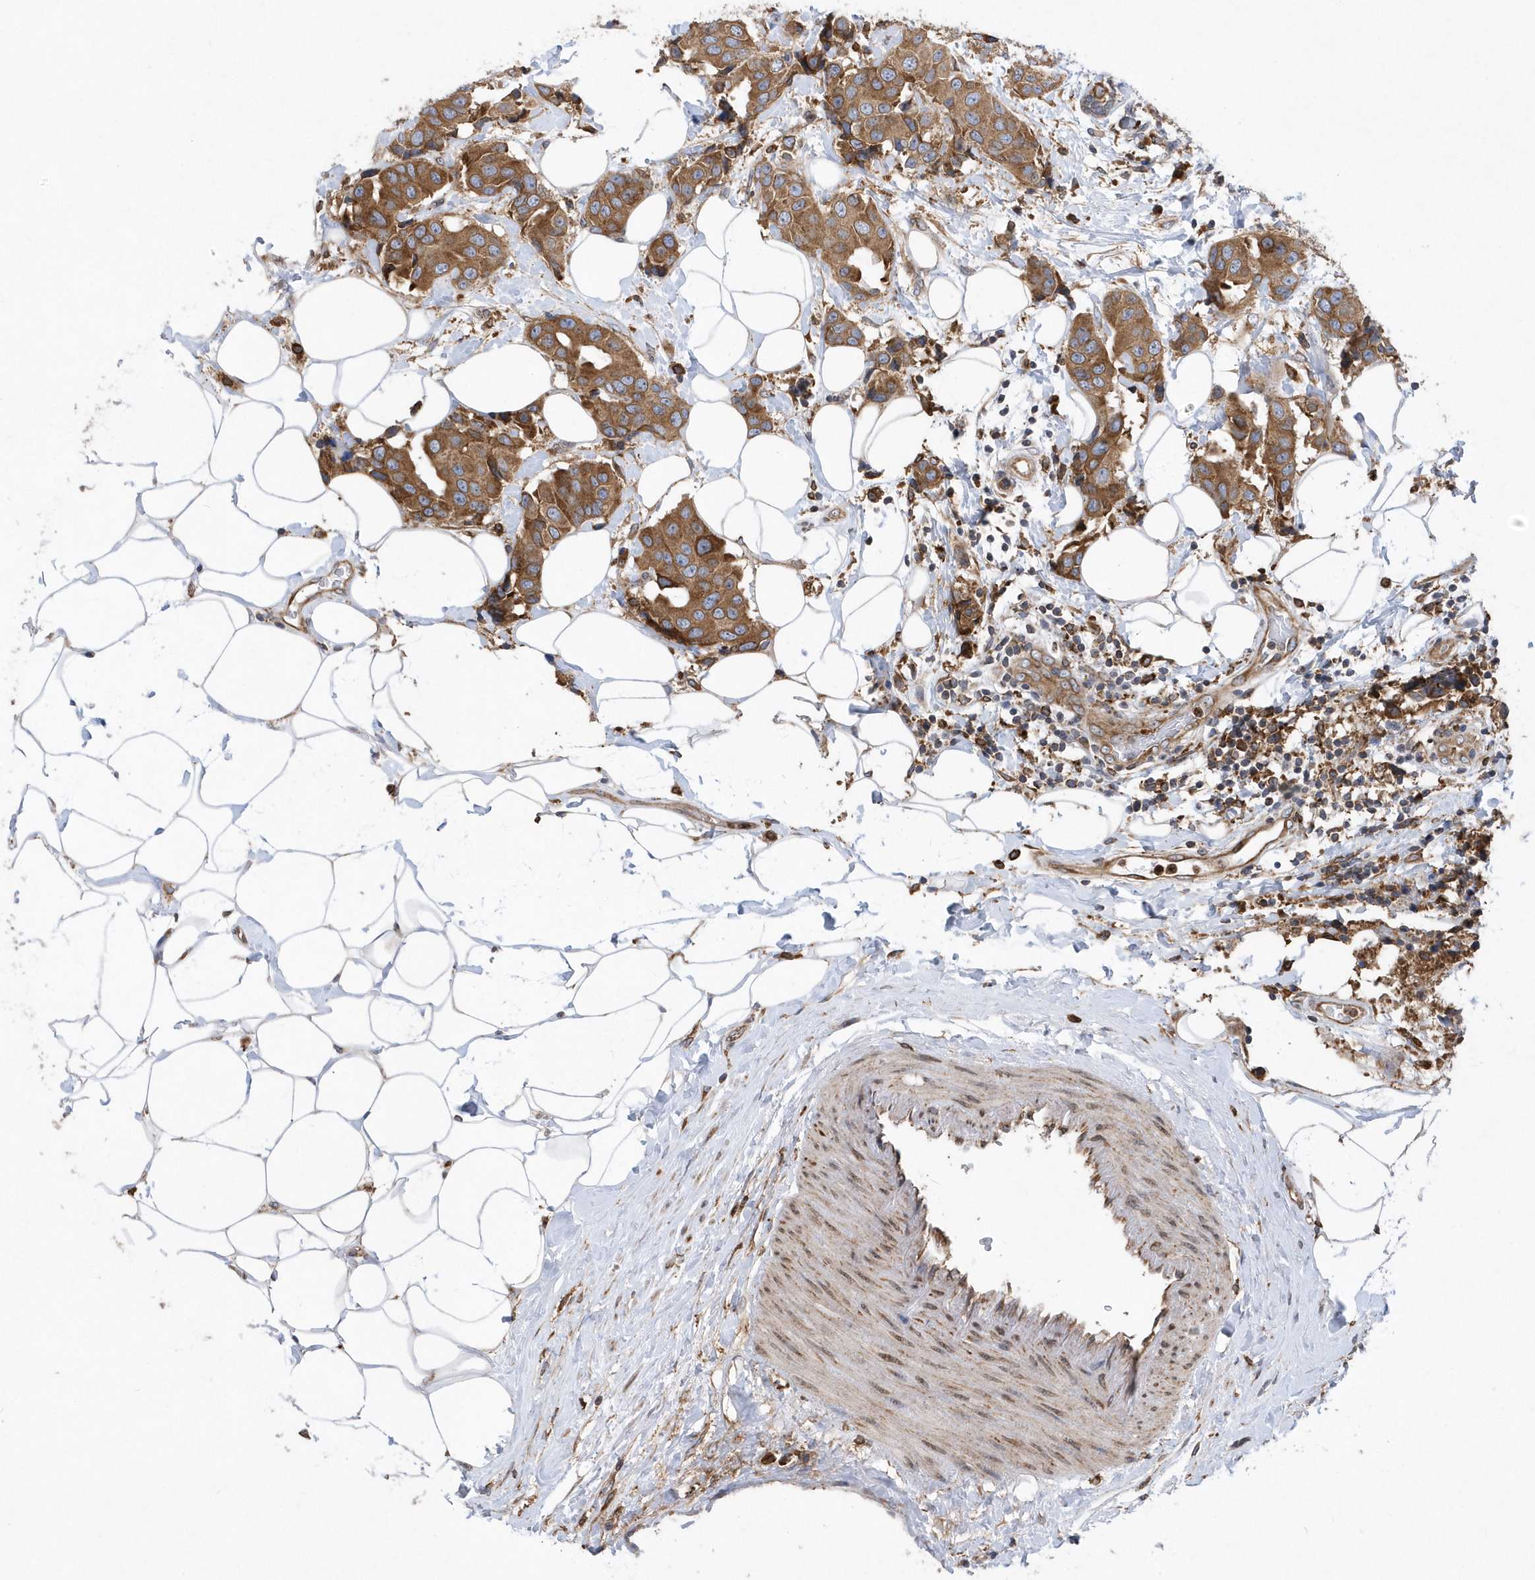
{"staining": {"intensity": "moderate", "quantity": ">75%", "location": "cytoplasmic/membranous"}, "tissue": "breast cancer", "cell_type": "Tumor cells", "image_type": "cancer", "snomed": [{"axis": "morphology", "description": "Normal tissue, NOS"}, {"axis": "morphology", "description": "Duct carcinoma"}, {"axis": "topography", "description": "Breast"}], "caption": "DAB (3,3'-diaminobenzidine) immunohistochemical staining of human breast cancer shows moderate cytoplasmic/membranous protein staining in about >75% of tumor cells. Nuclei are stained in blue.", "gene": "VAMP7", "patient": {"sex": "female", "age": 39}}